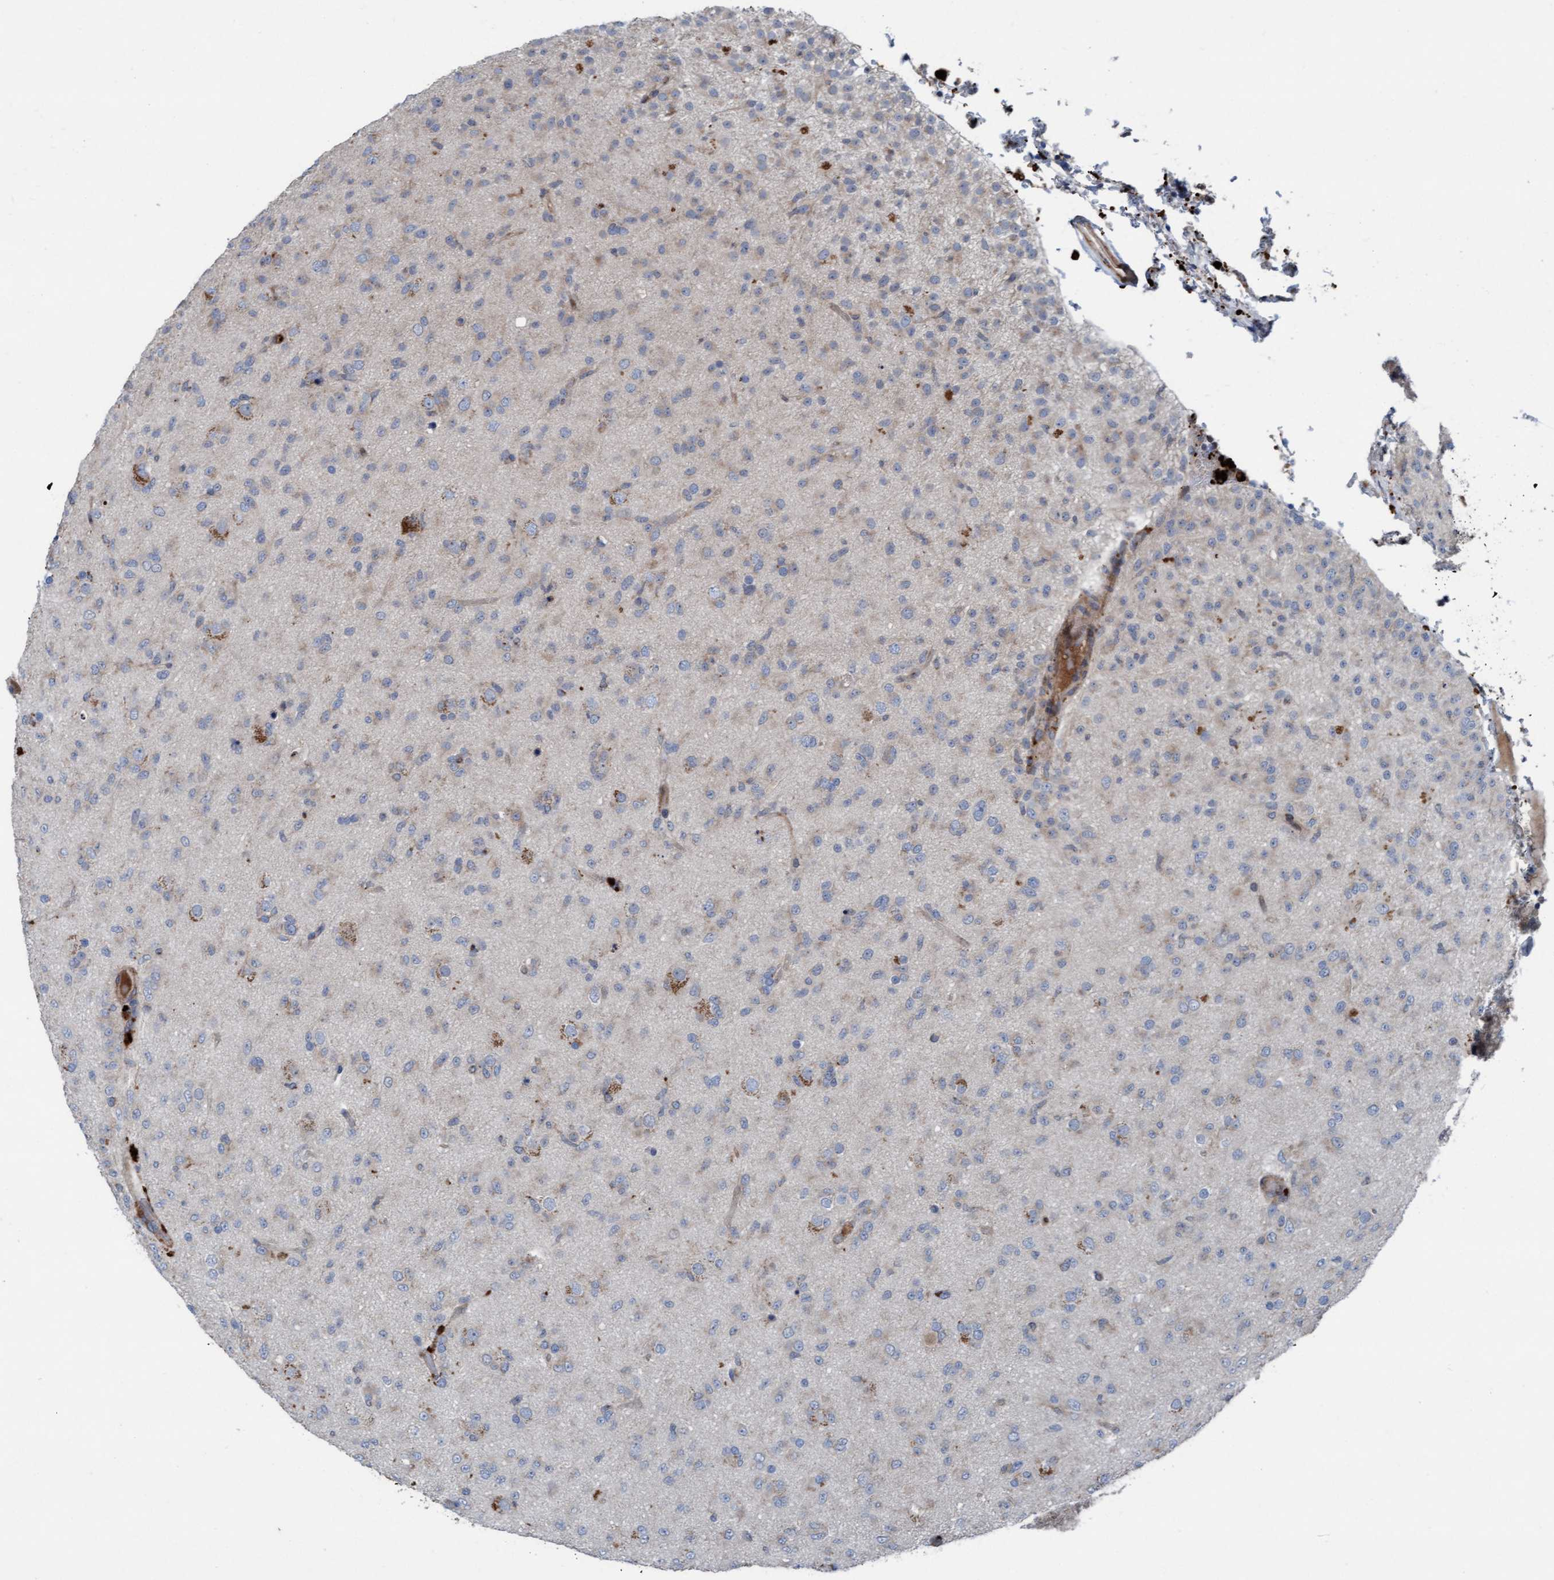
{"staining": {"intensity": "moderate", "quantity": "<25%", "location": "cytoplasmic/membranous"}, "tissue": "glioma", "cell_type": "Tumor cells", "image_type": "cancer", "snomed": [{"axis": "morphology", "description": "Glioma, malignant, Low grade"}, {"axis": "topography", "description": "Brain"}], "caption": "Immunohistochemistry image of human malignant glioma (low-grade) stained for a protein (brown), which reveals low levels of moderate cytoplasmic/membranous staining in approximately <25% of tumor cells.", "gene": "KLHL26", "patient": {"sex": "male", "age": 65}}